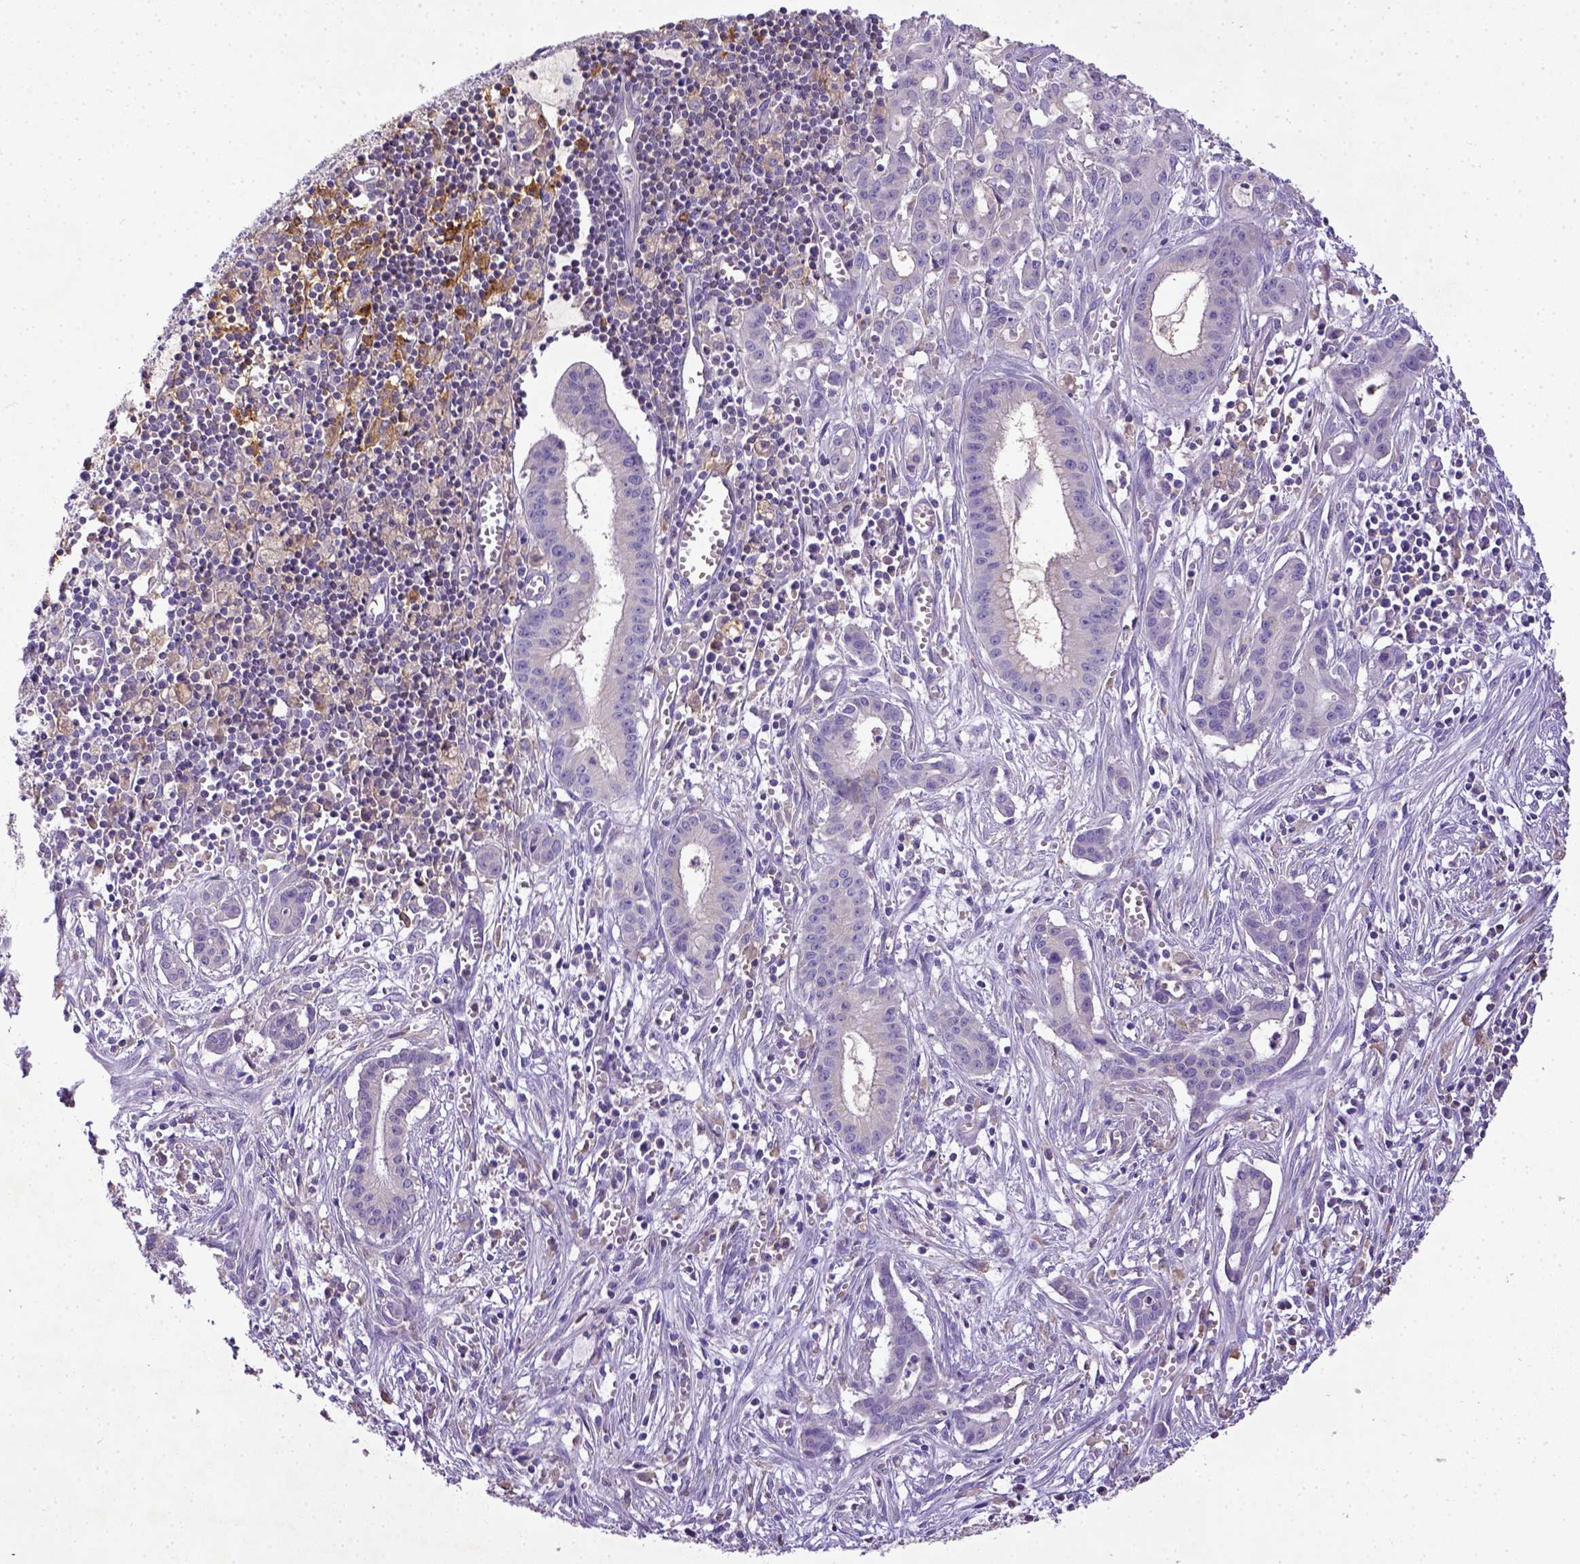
{"staining": {"intensity": "negative", "quantity": "none", "location": "none"}, "tissue": "pancreatic cancer", "cell_type": "Tumor cells", "image_type": "cancer", "snomed": [{"axis": "morphology", "description": "Adenocarcinoma, NOS"}, {"axis": "topography", "description": "Pancreas"}], "caption": "Immunohistochemical staining of human pancreatic cancer reveals no significant staining in tumor cells.", "gene": "CD40", "patient": {"sex": "male", "age": 48}}